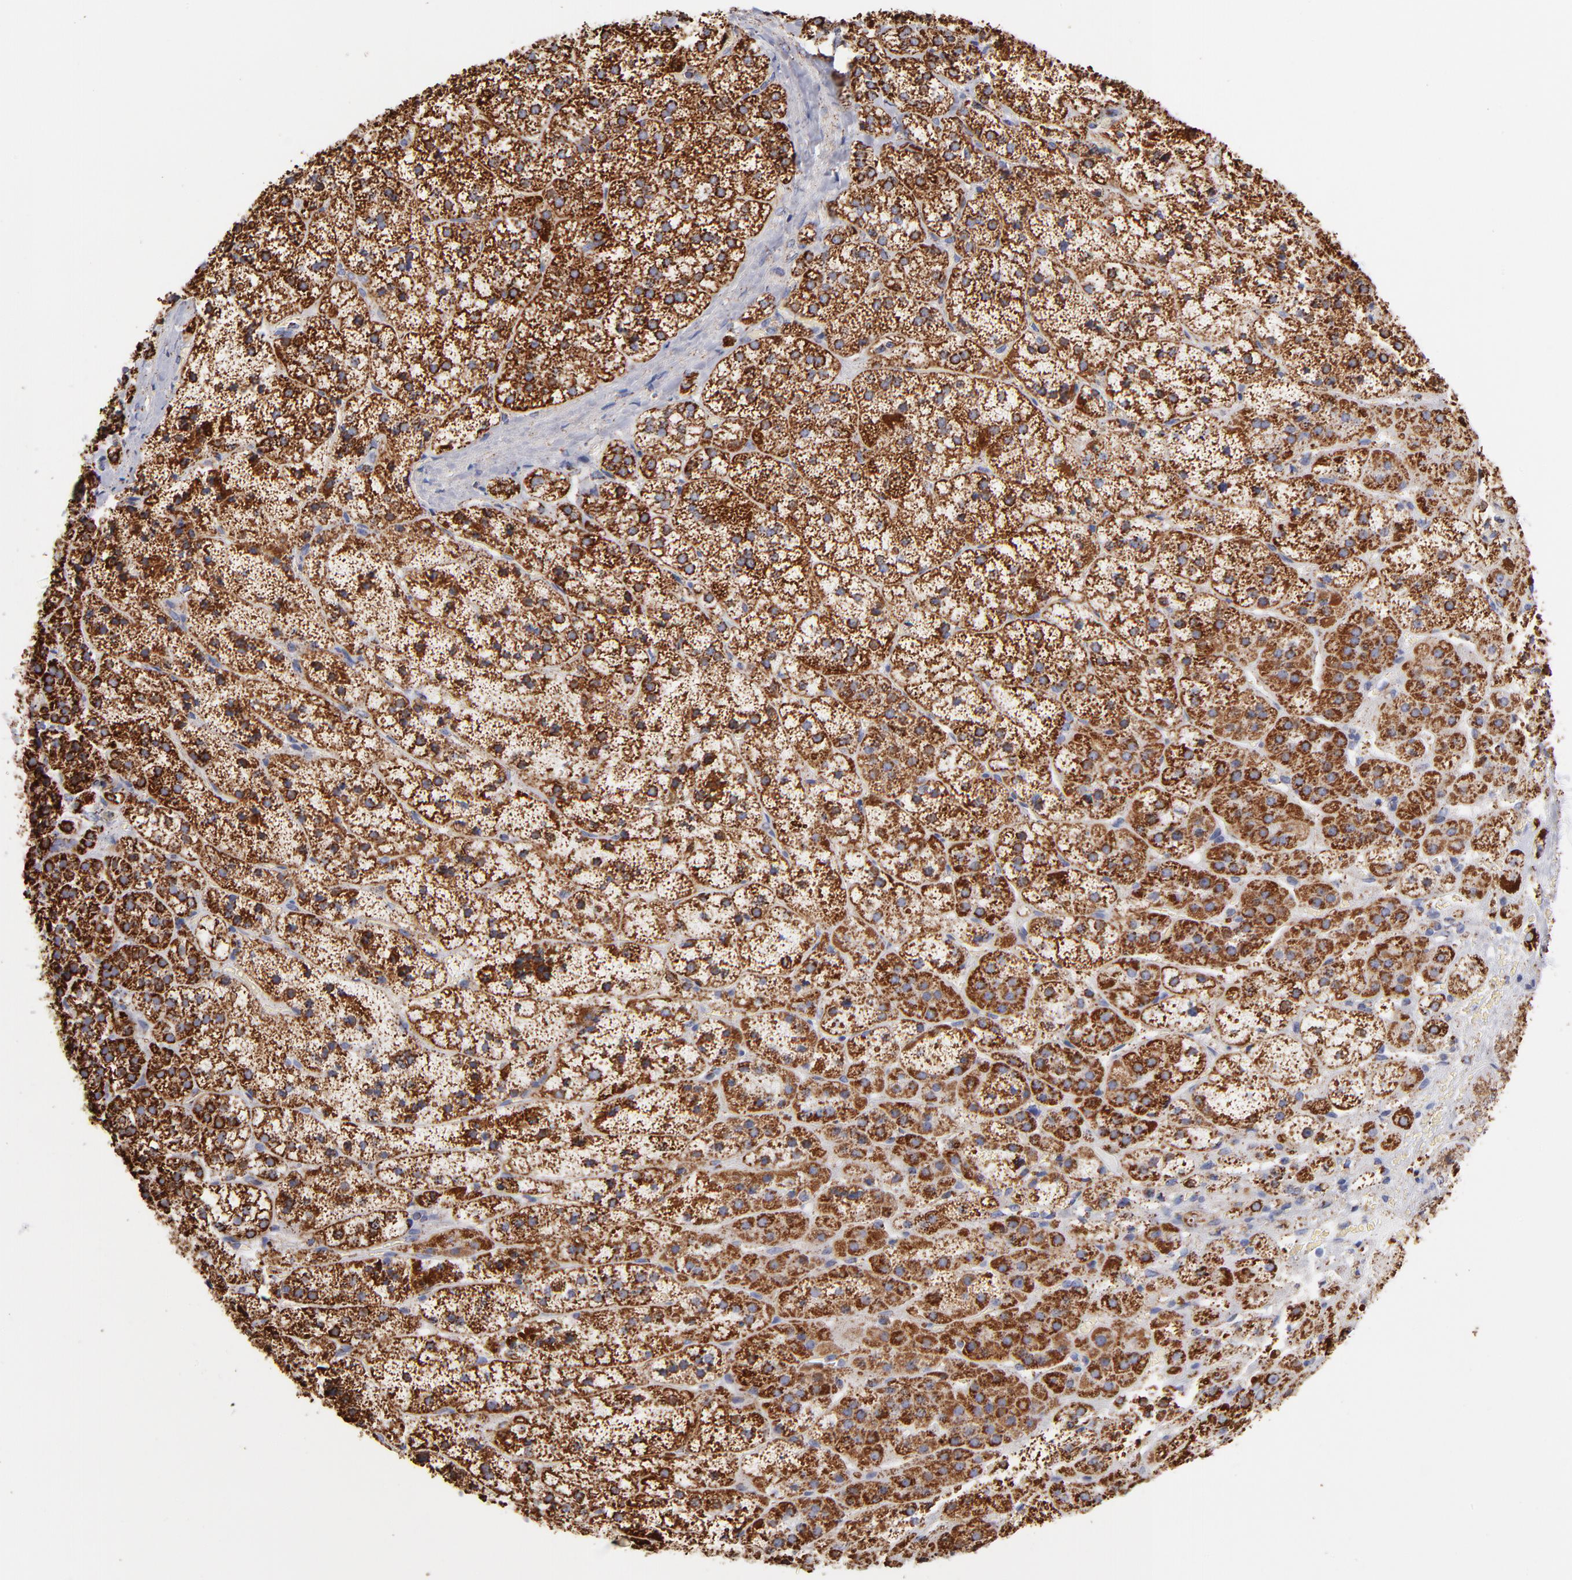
{"staining": {"intensity": "strong", "quantity": ">75%", "location": "cytoplasmic/membranous"}, "tissue": "adrenal gland", "cell_type": "Glandular cells", "image_type": "normal", "snomed": [{"axis": "morphology", "description": "Normal tissue, NOS"}, {"axis": "topography", "description": "Adrenal gland"}], "caption": "High-power microscopy captured an immunohistochemistry (IHC) histopathology image of benign adrenal gland, revealing strong cytoplasmic/membranous positivity in approximately >75% of glandular cells. (Brightfield microscopy of DAB IHC at high magnification).", "gene": "PHB1", "patient": {"sex": "female", "age": 44}}